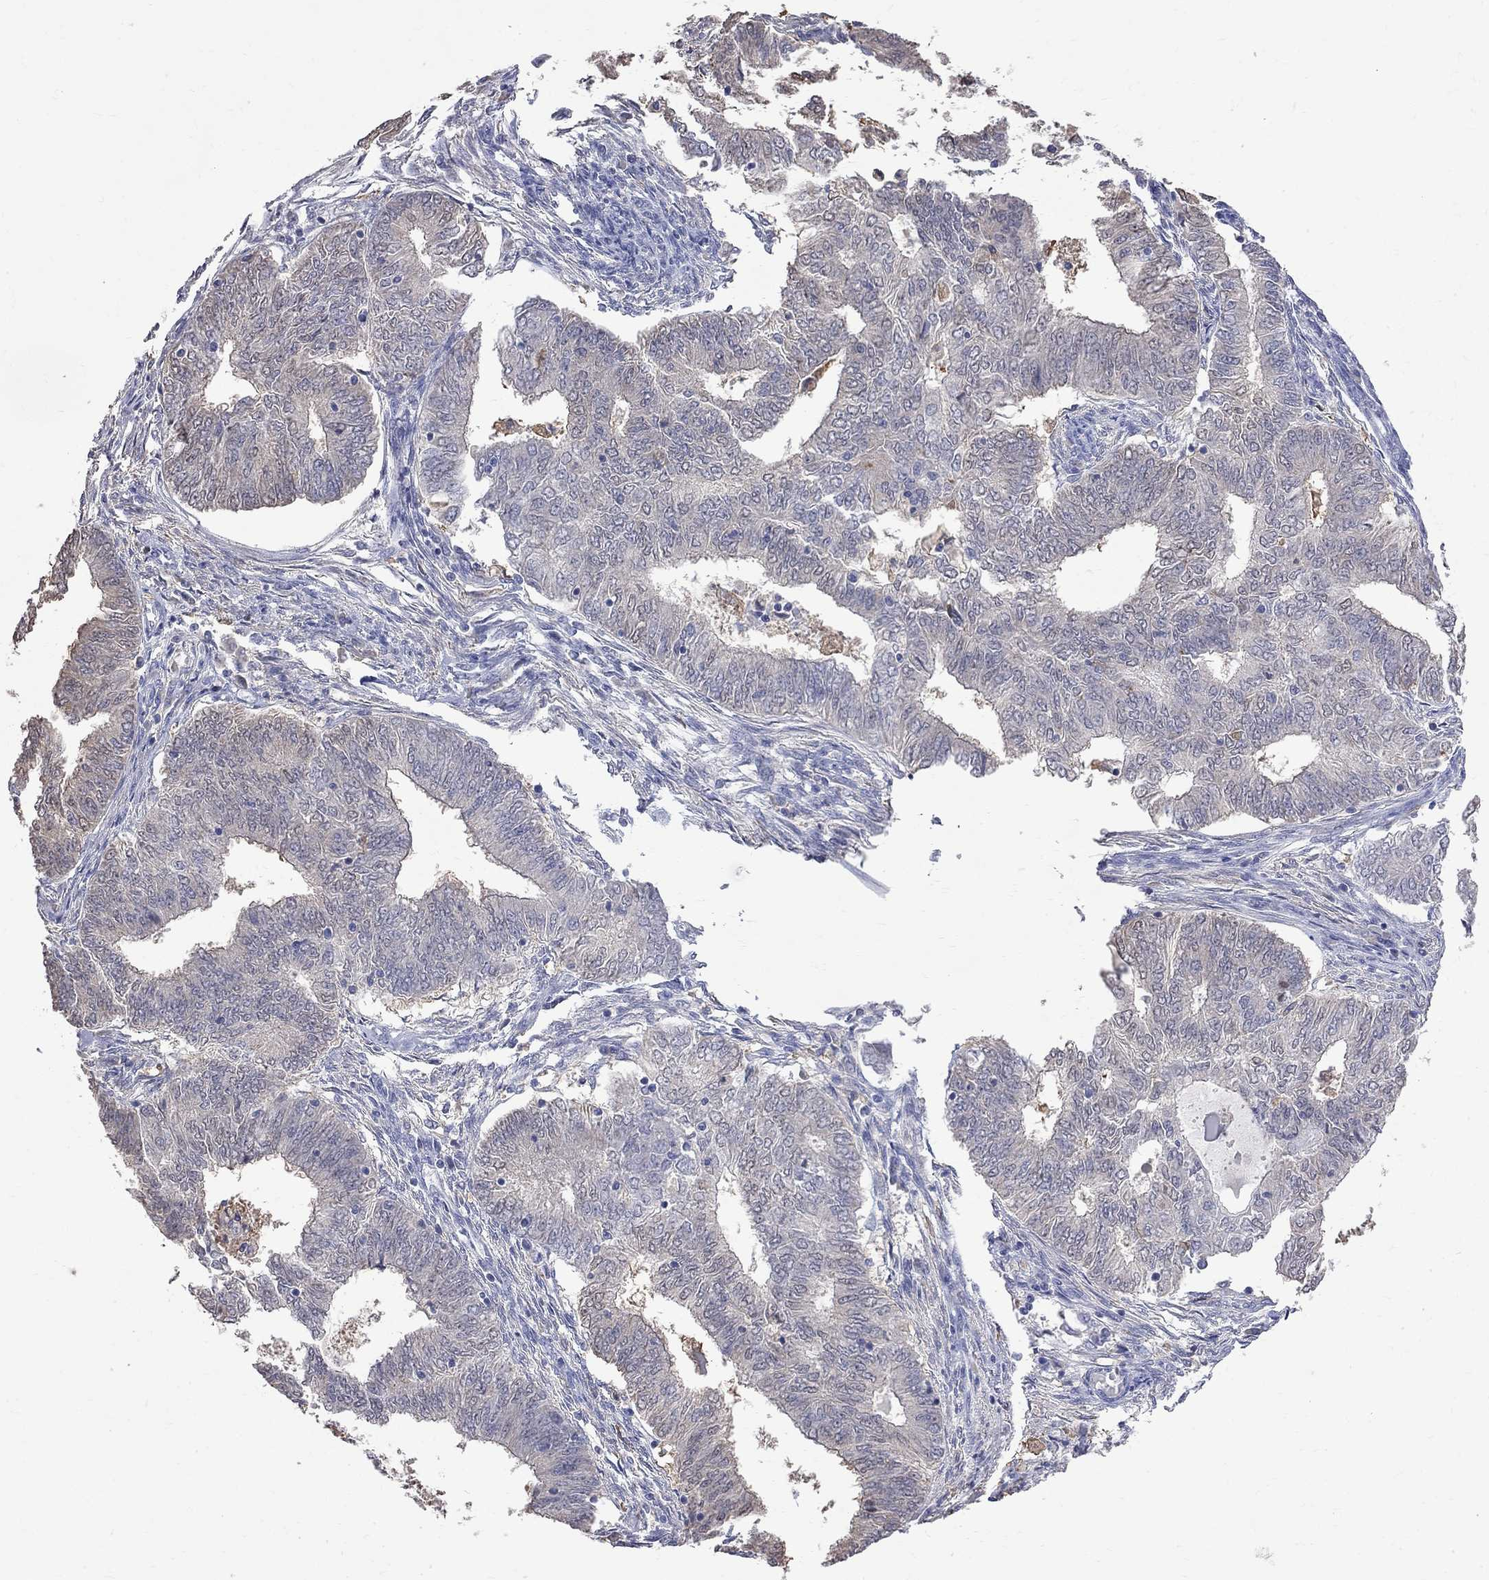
{"staining": {"intensity": "negative", "quantity": "none", "location": "none"}, "tissue": "endometrial cancer", "cell_type": "Tumor cells", "image_type": "cancer", "snomed": [{"axis": "morphology", "description": "Adenocarcinoma, NOS"}, {"axis": "topography", "description": "Endometrium"}], "caption": "The immunohistochemistry (IHC) micrograph has no significant expression in tumor cells of endometrial adenocarcinoma tissue.", "gene": "CKAP2", "patient": {"sex": "female", "age": 62}}